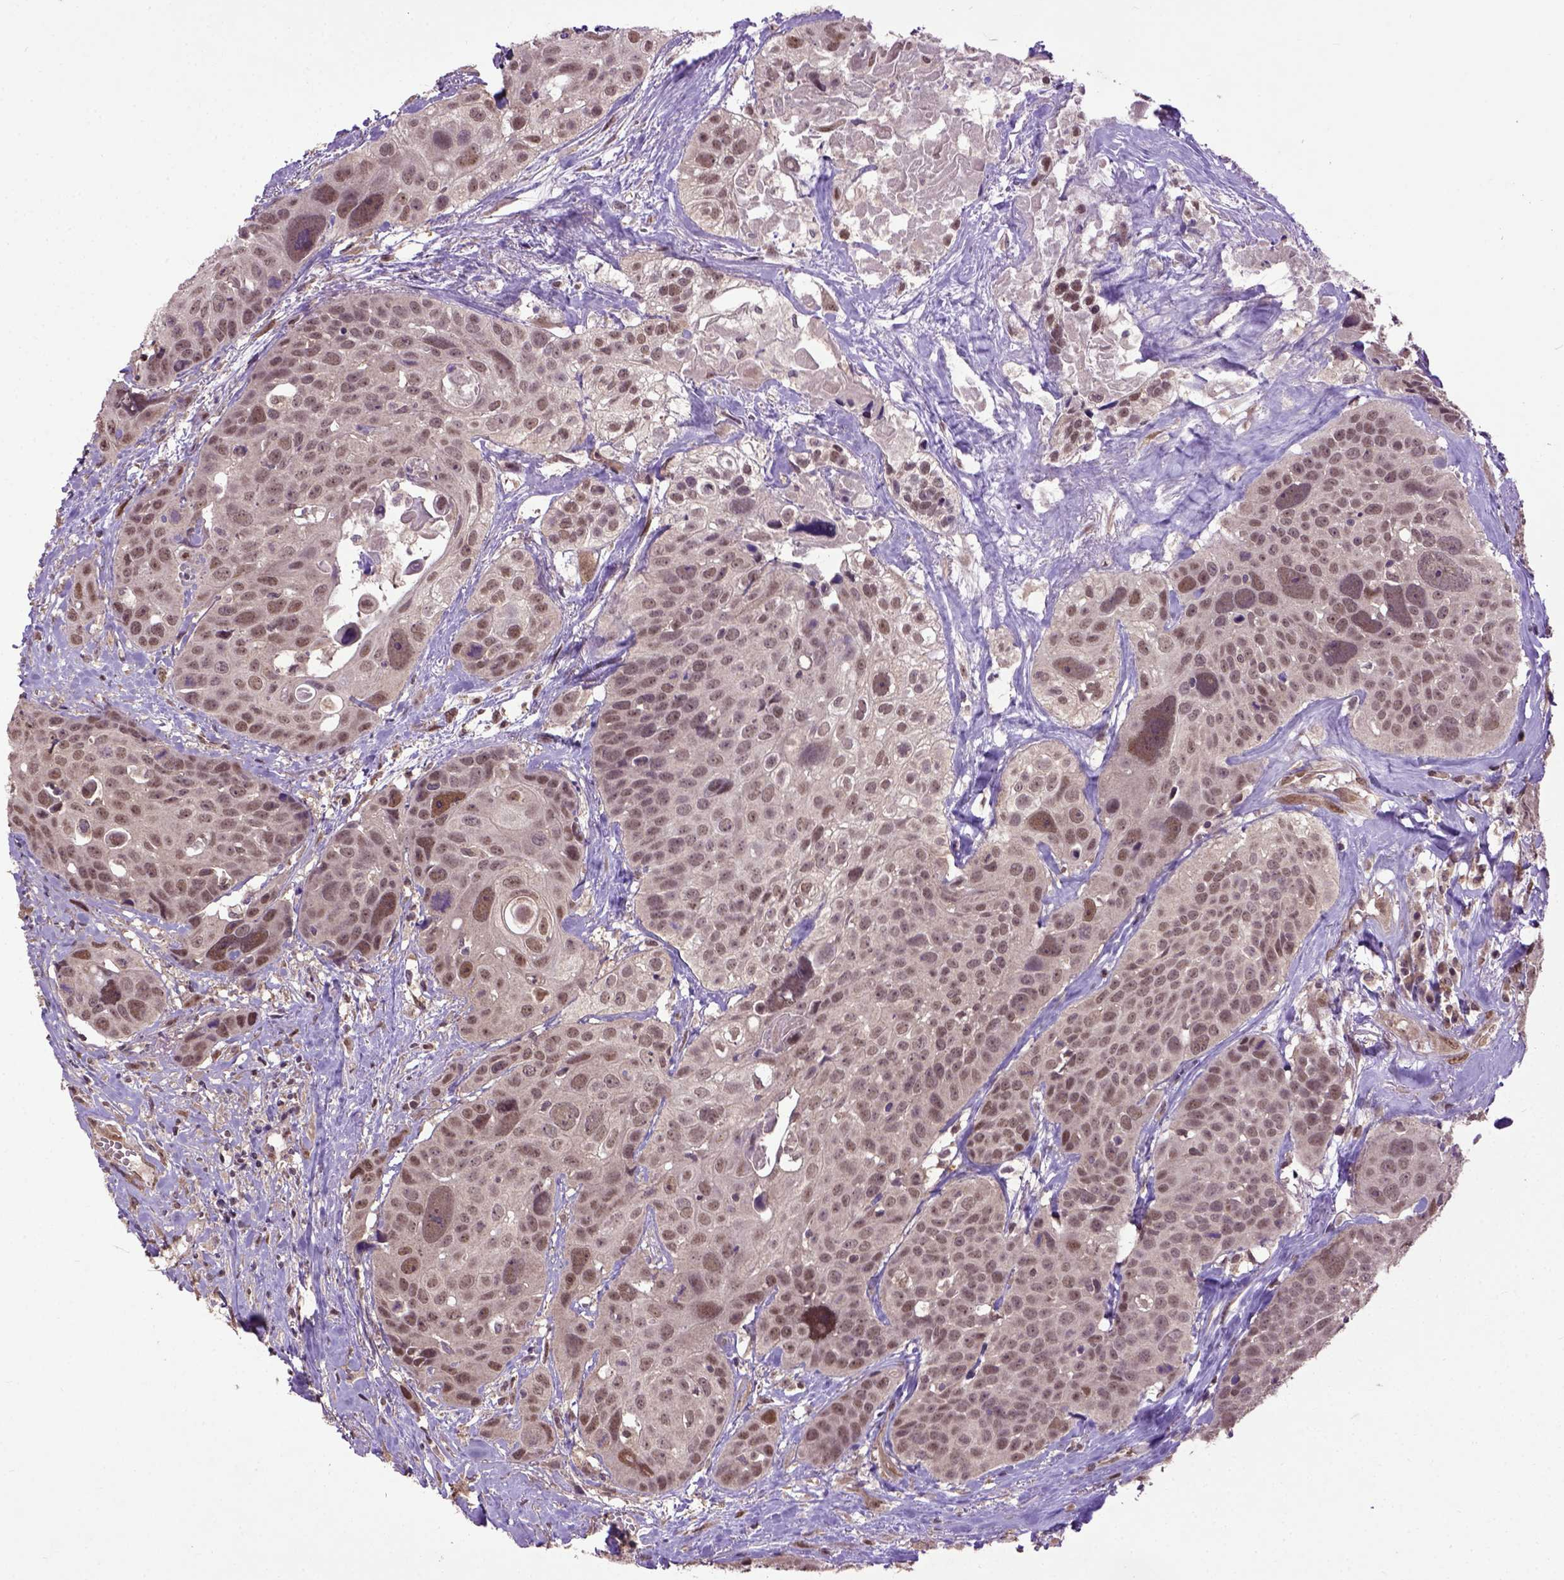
{"staining": {"intensity": "weak", "quantity": ">75%", "location": "nuclear"}, "tissue": "head and neck cancer", "cell_type": "Tumor cells", "image_type": "cancer", "snomed": [{"axis": "morphology", "description": "Squamous cell carcinoma, NOS"}, {"axis": "topography", "description": "Oral tissue"}, {"axis": "topography", "description": "Head-Neck"}], "caption": "The photomicrograph reveals a brown stain indicating the presence of a protein in the nuclear of tumor cells in head and neck cancer.", "gene": "UBA3", "patient": {"sex": "male", "age": 56}}